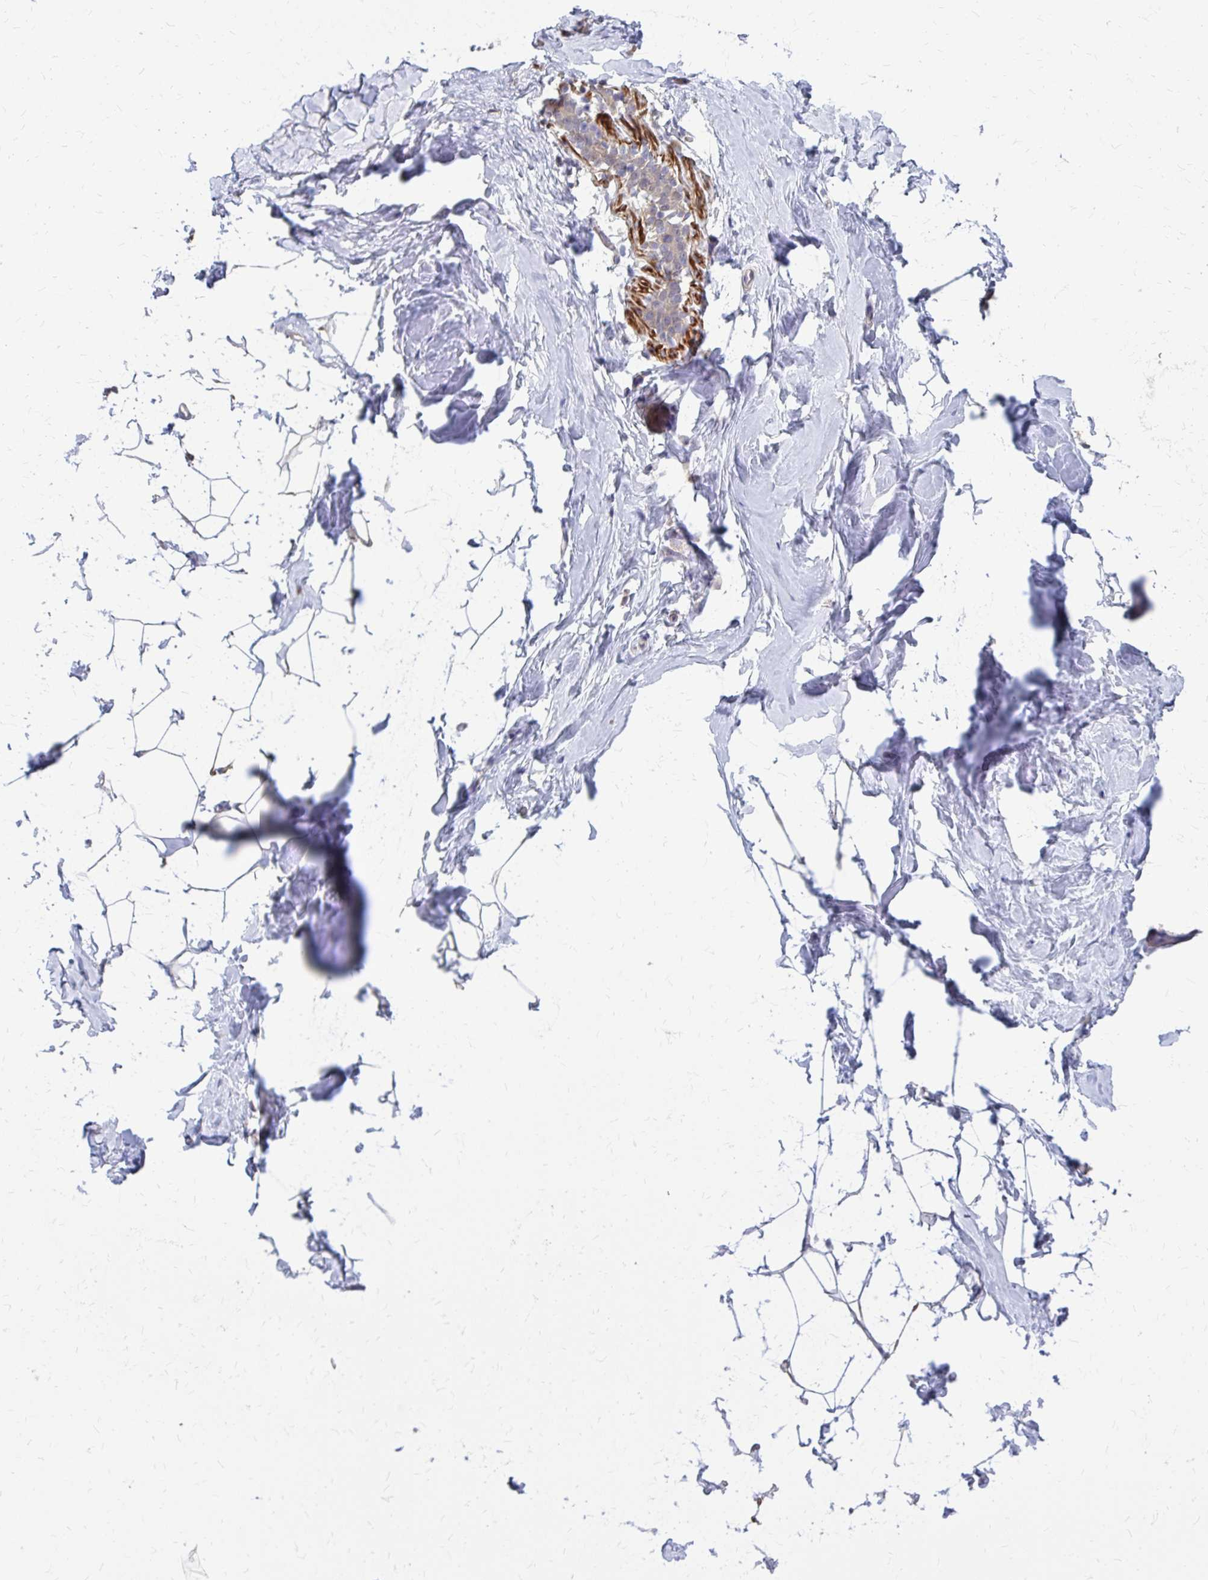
{"staining": {"intensity": "negative", "quantity": "none", "location": "none"}, "tissue": "breast", "cell_type": "Adipocytes", "image_type": "normal", "snomed": [{"axis": "morphology", "description": "Normal tissue, NOS"}, {"axis": "topography", "description": "Breast"}], "caption": "DAB (3,3'-diaminobenzidine) immunohistochemical staining of normal human breast shows no significant expression in adipocytes. (DAB IHC visualized using brightfield microscopy, high magnification).", "gene": "IFI44L", "patient": {"sex": "female", "age": 32}}